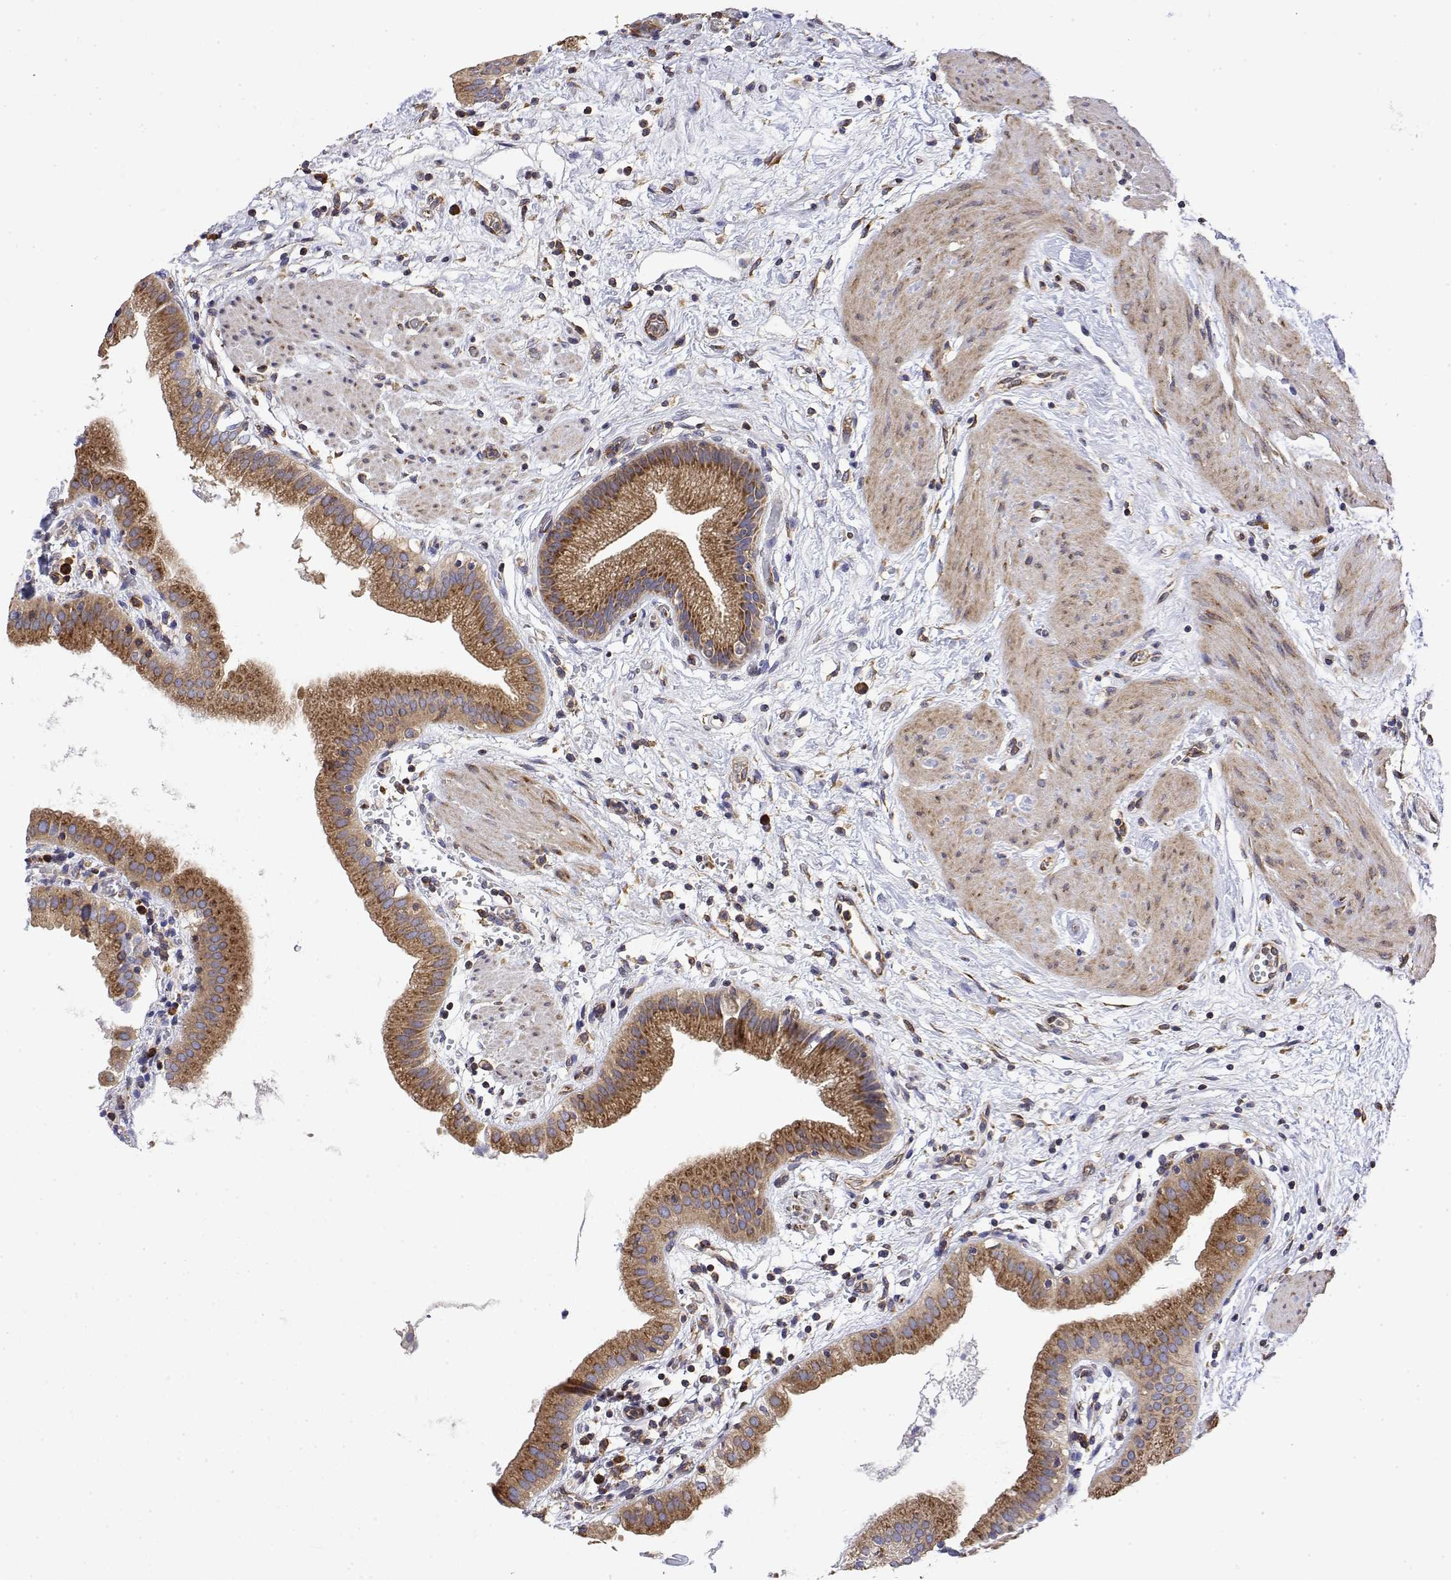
{"staining": {"intensity": "moderate", "quantity": ">75%", "location": "cytoplasmic/membranous"}, "tissue": "gallbladder", "cell_type": "Glandular cells", "image_type": "normal", "snomed": [{"axis": "morphology", "description": "Normal tissue, NOS"}, {"axis": "topography", "description": "Gallbladder"}], "caption": "This photomicrograph displays immunohistochemistry (IHC) staining of unremarkable gallbladder, with medium moderate cytoplasmic/membranous expression in approximately >75% of glandular cells.", "gene": "EEF1G", "patient": {"sex": "female", "age": 65}}